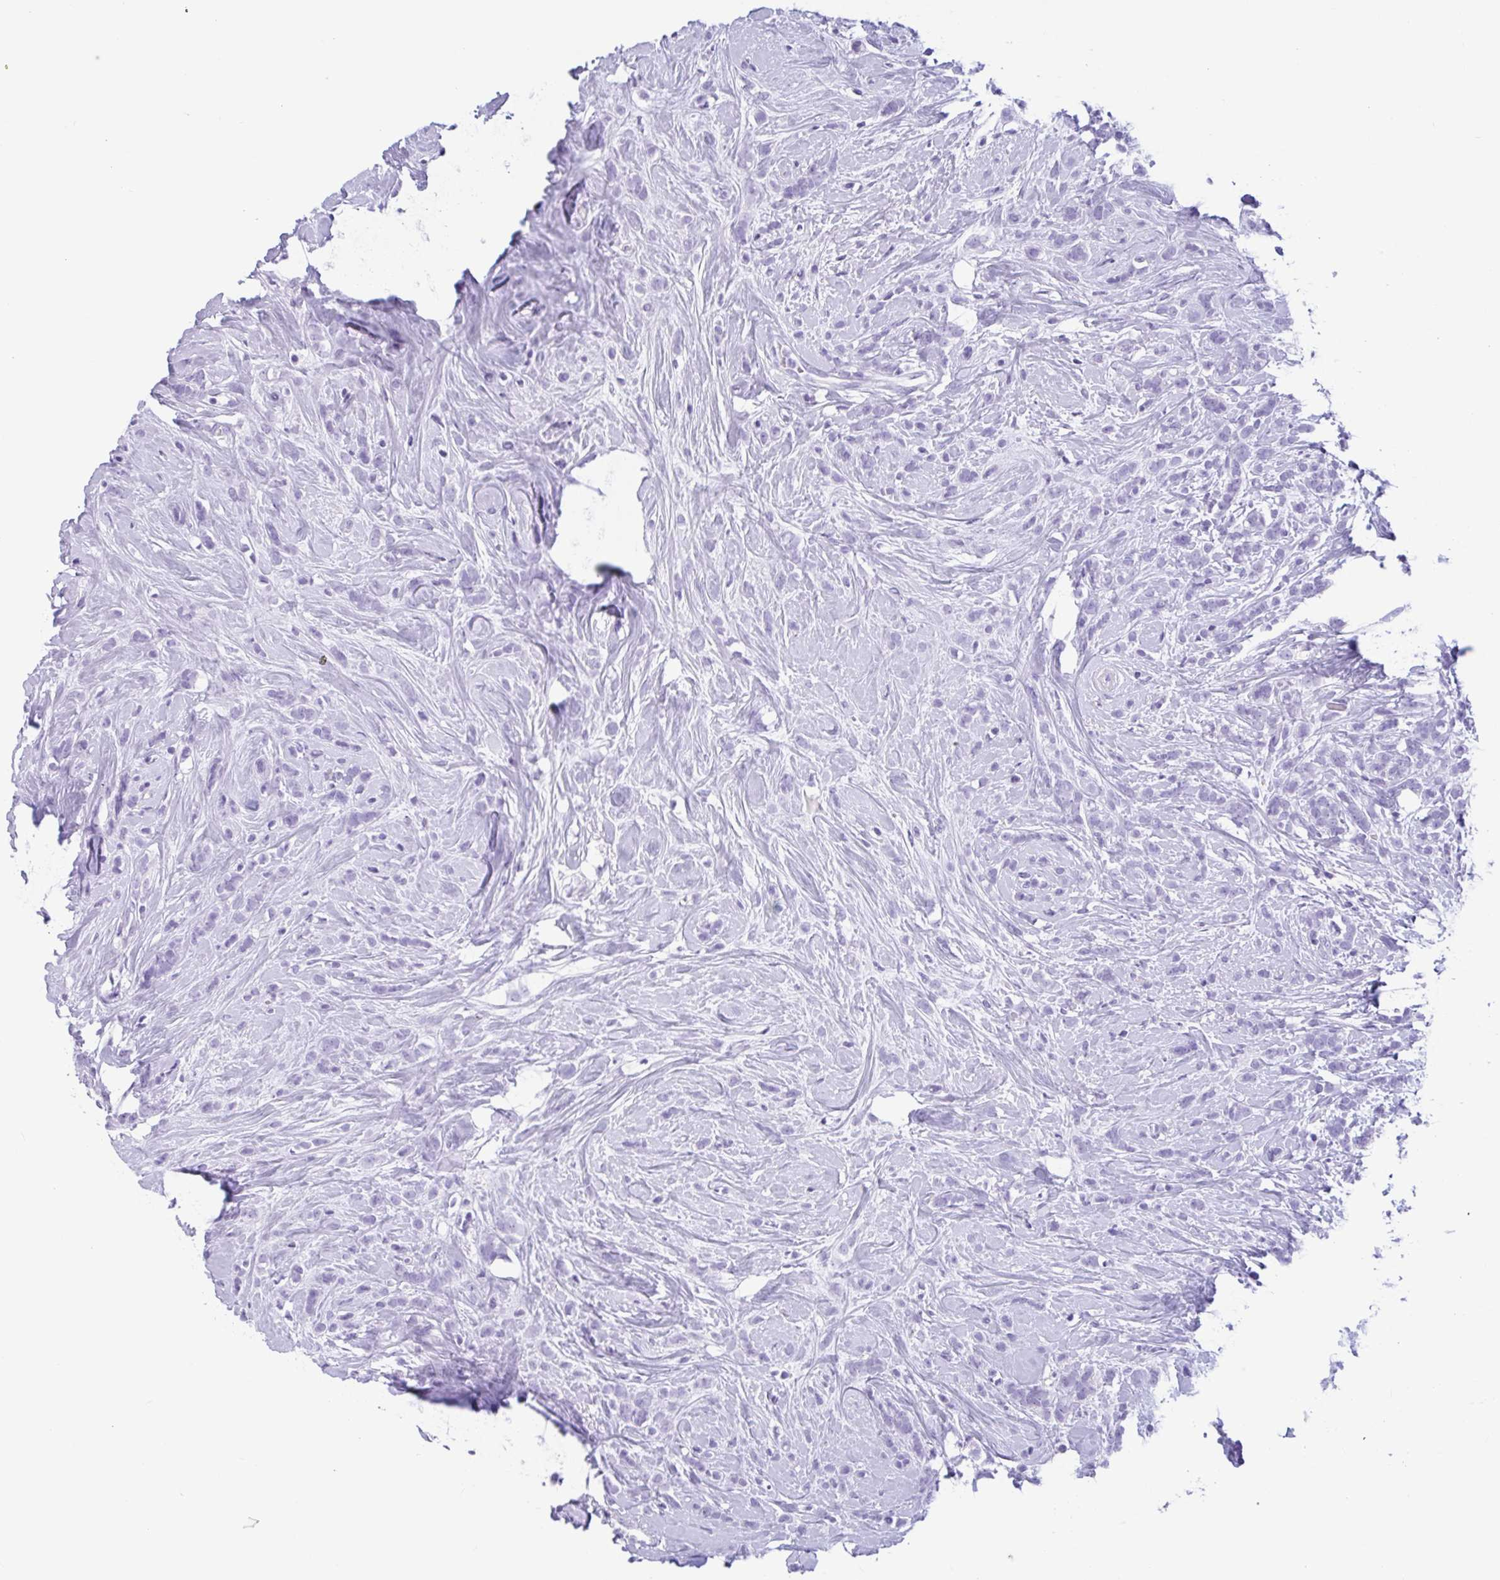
{"staining": {"intensity": "negative", "quantity": "none", "location": "none"}, "tissue": "breast cancer", "cell_type": "Tumor cells", "image_type": "cancer", "snomed": [{"axis": "morphology", "description": "Lobular carcinoma"}, {"axis": "topography", "description": "Breast"}], "caption": "Breast cancer was stained to show a protein in brown. There is no significant staining in tumor cells.", "gene": "CTSE", "patient": {"sex": "female", "age": 58}}